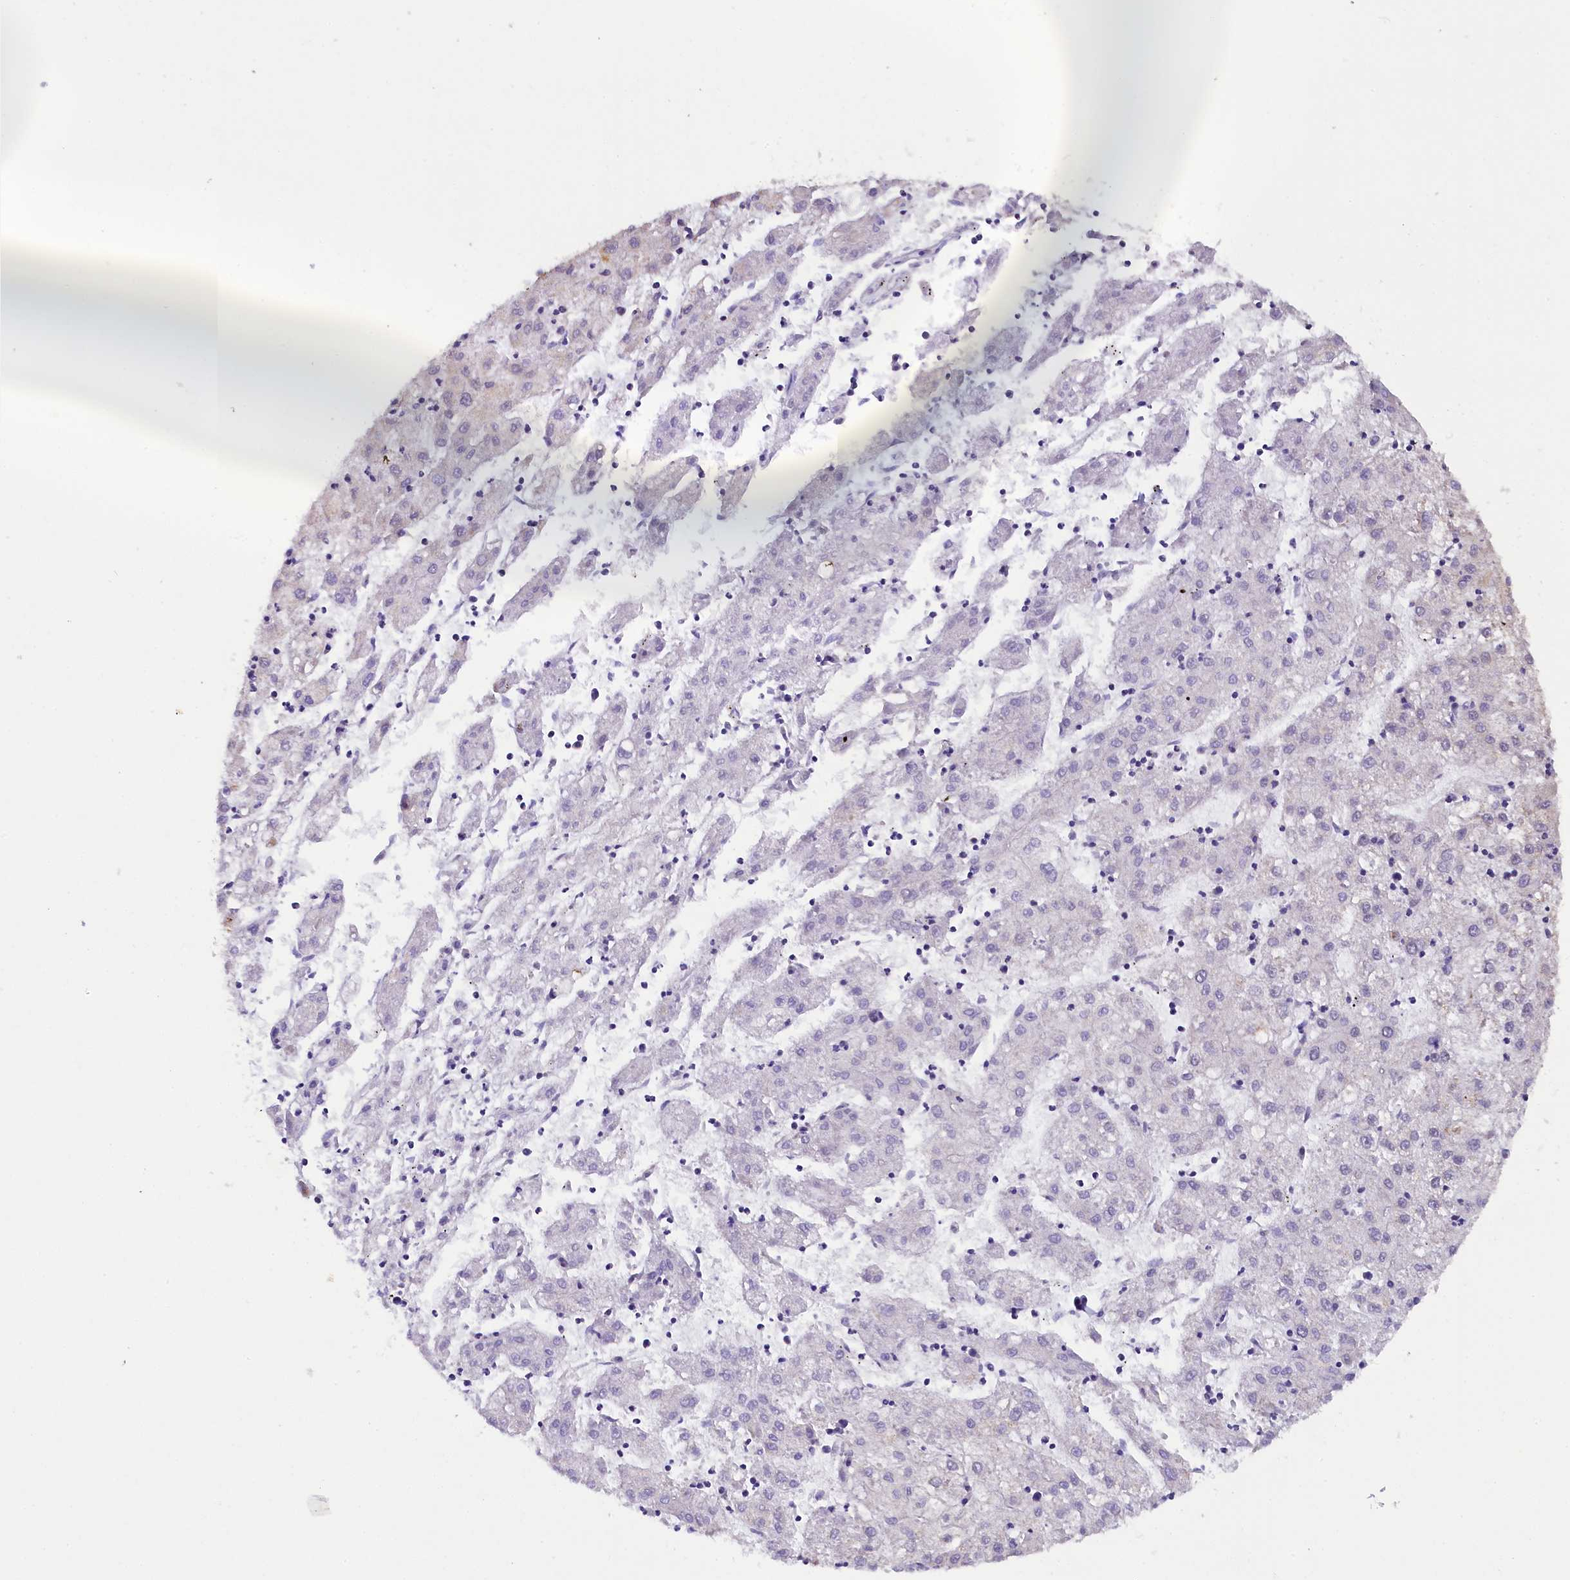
{"staining": {"intensity": "negative", "quantity": "none", "location": "none"}, "tissue": "liver cancer", "cell_type": "Tumor cells", "image_type": "cancer", "snomed": [{"axis": "morphology", "description": "Carcinoma, Hepatocellular, NOS"}, {"axis": "topography", "description": "Liver"}], "caption": "Micrograph shows no protein expression in tumor cells of liver cancer (hepatocellular carcinoma) tissue.", "gene": "NCBP1", "patient": {"sex": "male", "age": 72}}